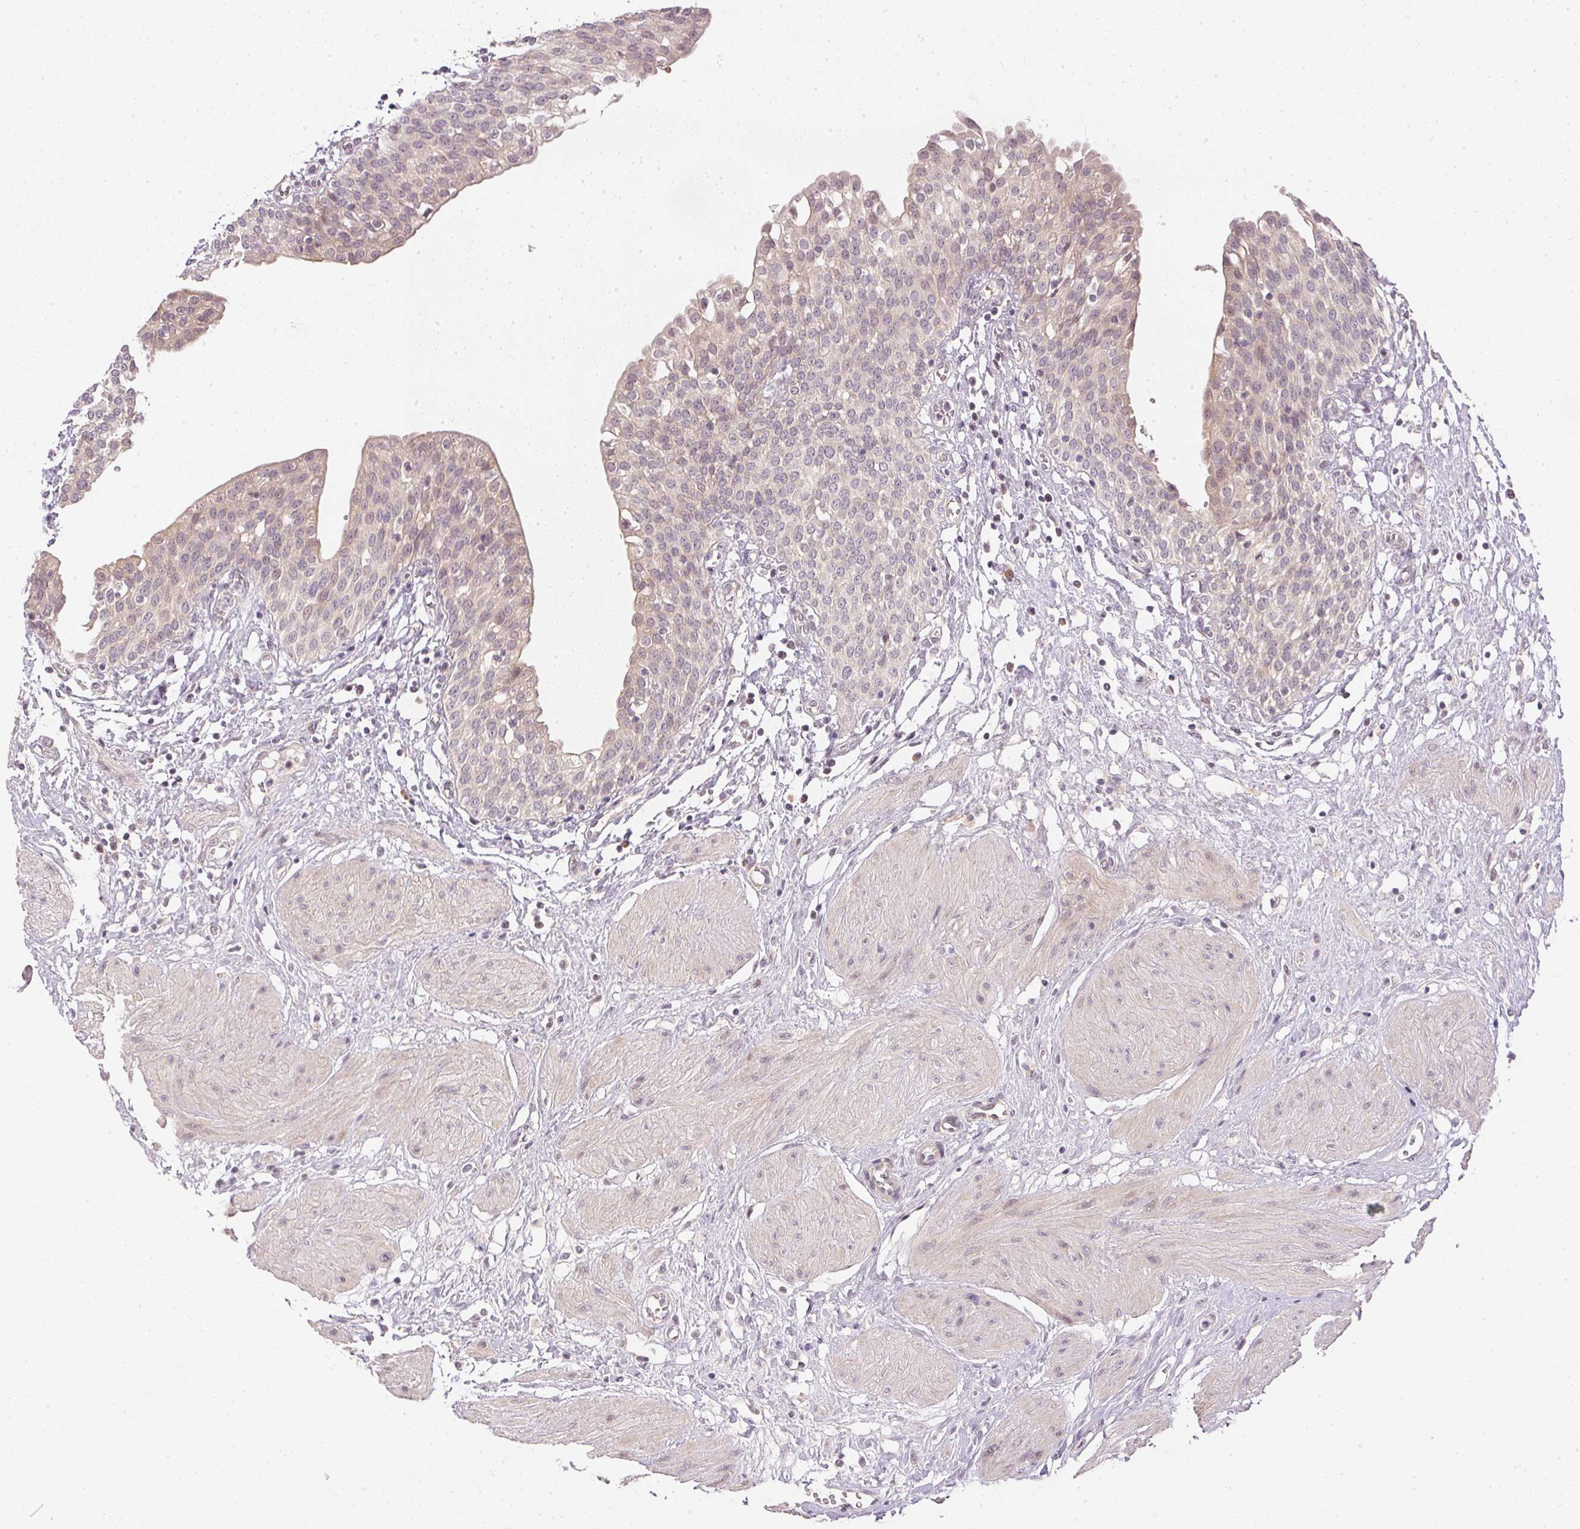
{"staining": {"intensity": "weak", "quantity": "25%-75%", "location": "cytoplasmic/membranous"}, "tissue": "urinary bladder", "cell_type": "Urothelial cells", "image_type": "normal", "snomed": [{"axis": "morphology", "description": "Normal tissue, NOS"}, {"axis": "topography", "description": "Urinary bladder"}], "caption": "Unremarkable urinary bladder exhibits weak cytoplasmic/membranous positivity in about 25%-75% of urothelial cells.", "gene": "TTC23L", "patient": {"sex": "male", "age": 55}}